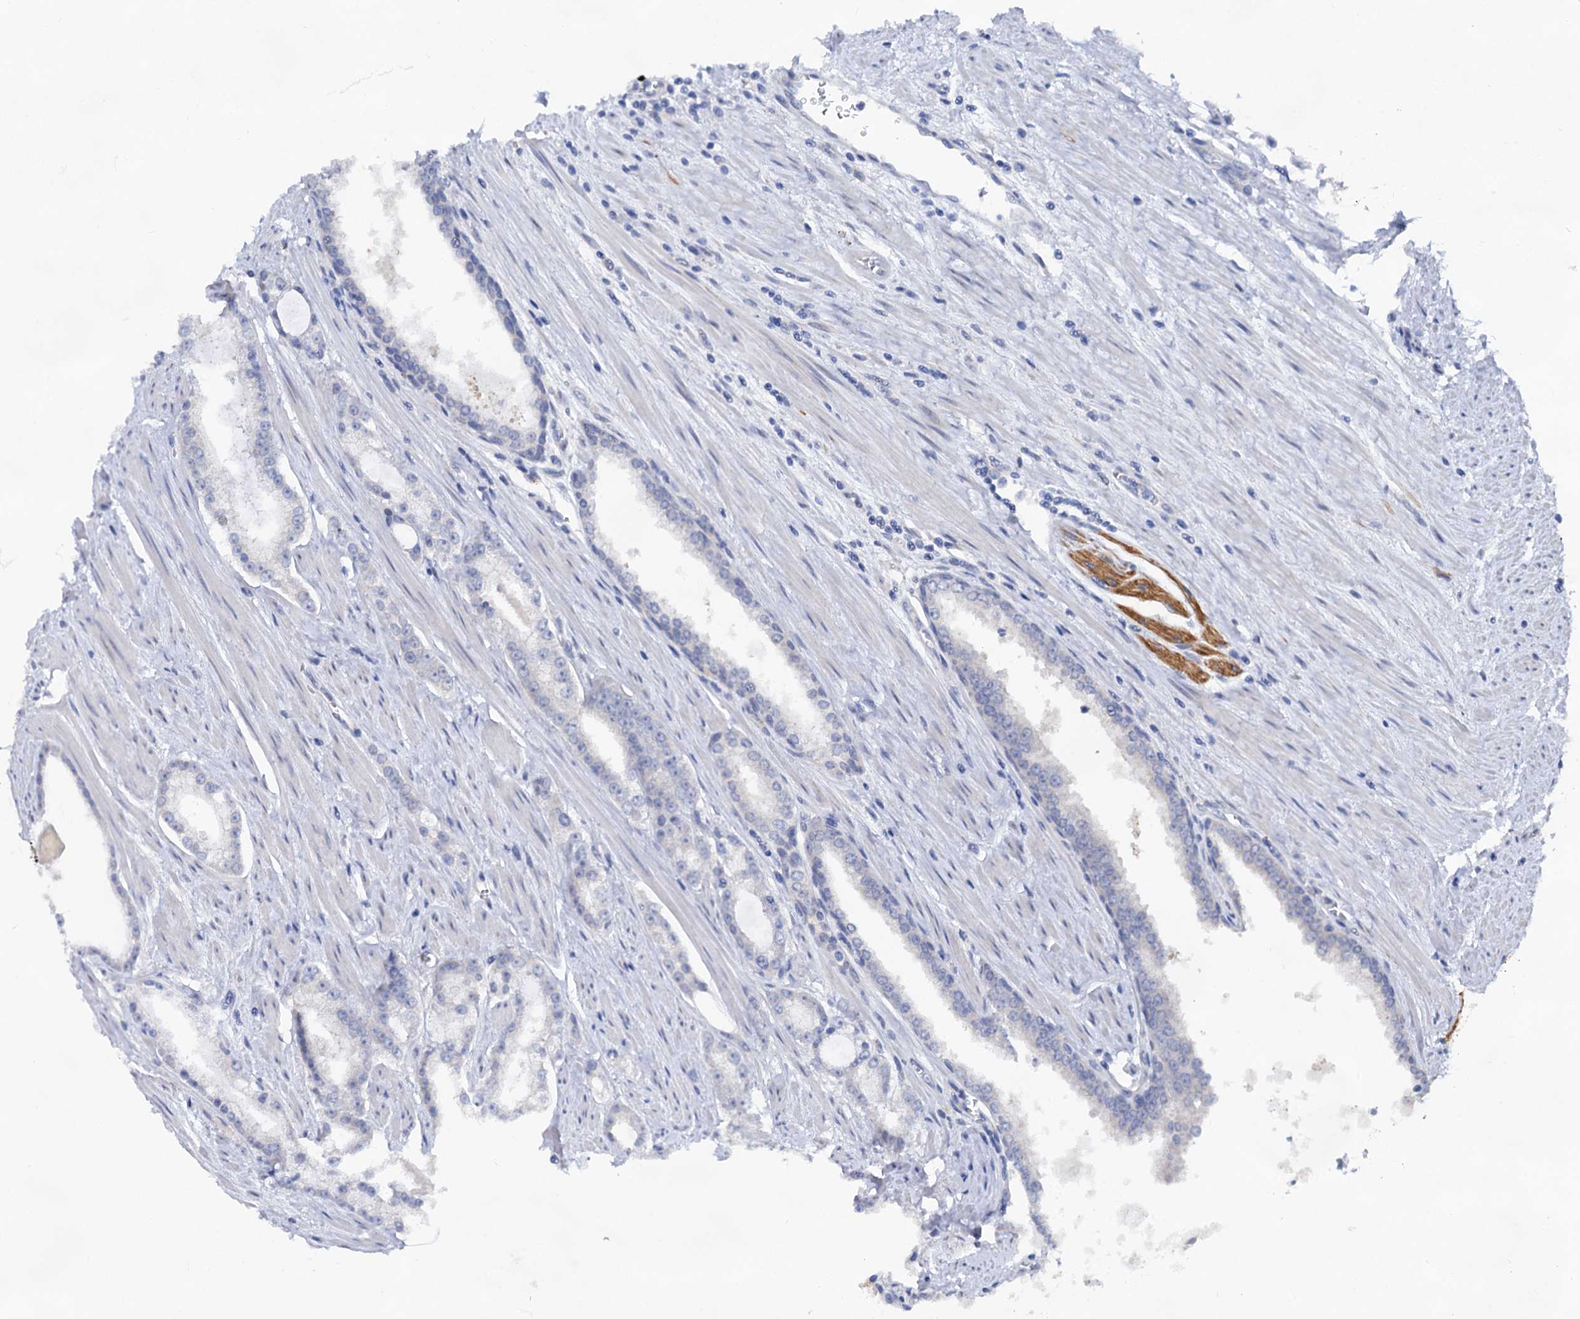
{"staining": {"intensity": "negative", "quantity": "none", "location": "none"}, "tissue": "prostate cancer", "cell_type": "Tumor cells", "image_type": "cancer", "snomed": [{"axis": "morphology", "description": "Adenocarcinoma, Low grade"}, {"axis": "topography", "description": "Prostate and seminal vesicle, NOS"}], "caption": "Photomicrograph shows no significant protein staining in tumor cells of prostate adenocarcinoma (low-grade).", "gene": "CAPRIN2", "patient": {"sex": "male", "age": 60}}